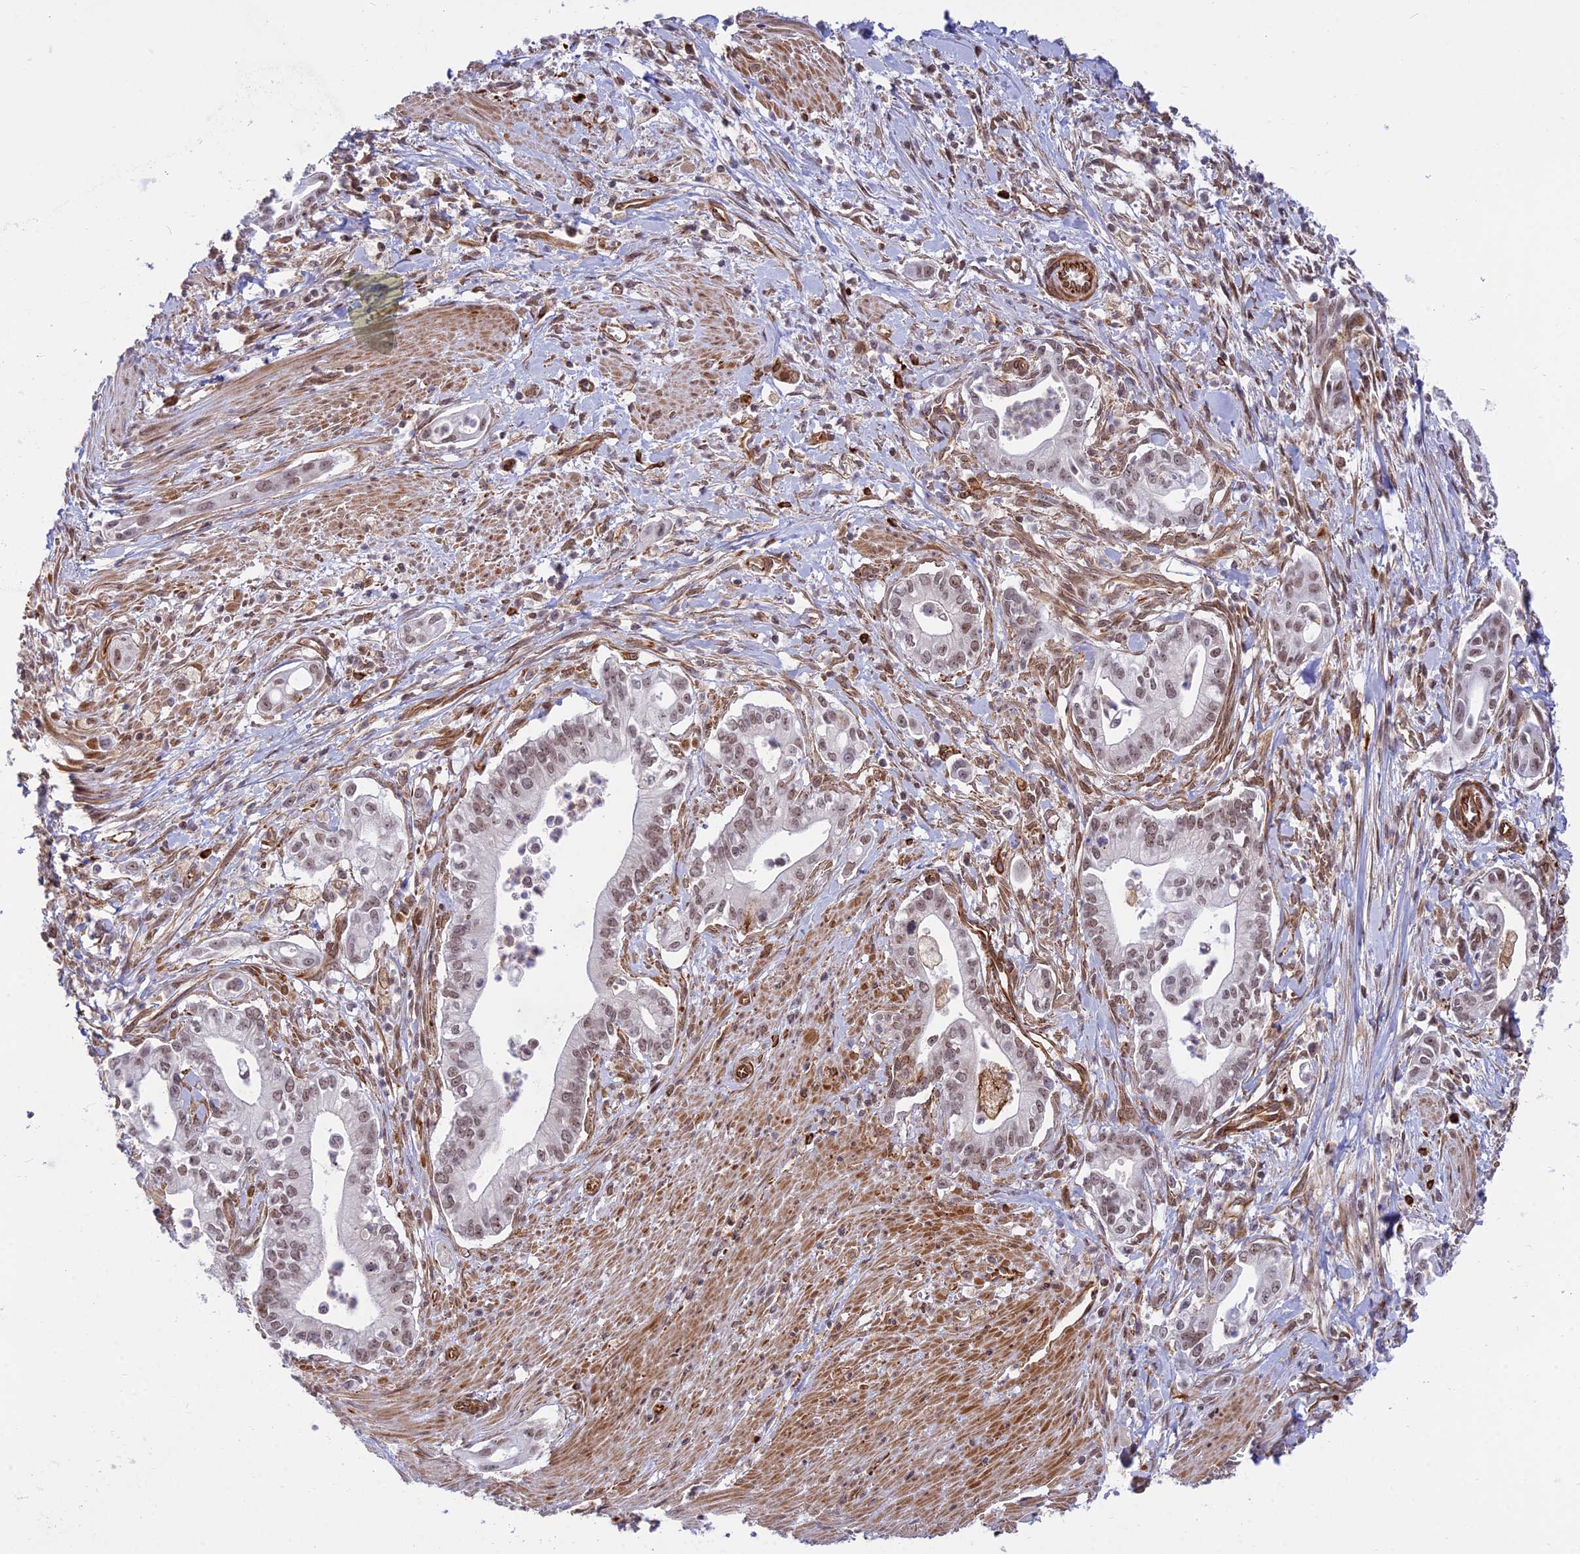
{"staining": {"intensity": "moderate", "quantity": ">75%", "location": "nuclear"}, "tissue": "pancreatic cancer", "cell_type": "Tumor cells", "image_type": "cancer", "snomed": [{"axis": "morphology", "description": "Adenocarcinoma, NOS"}, {"axis": "topography", "description": "Pancreas"}], "caption": "Human adenocarcinoma (pancreatic) stained with a brown dye reveals moderate nuclear positive staining in approximately >75% of tumor cells.", "gene": "SAPCD2", "patient": {"sex": "male", "age": 78}}